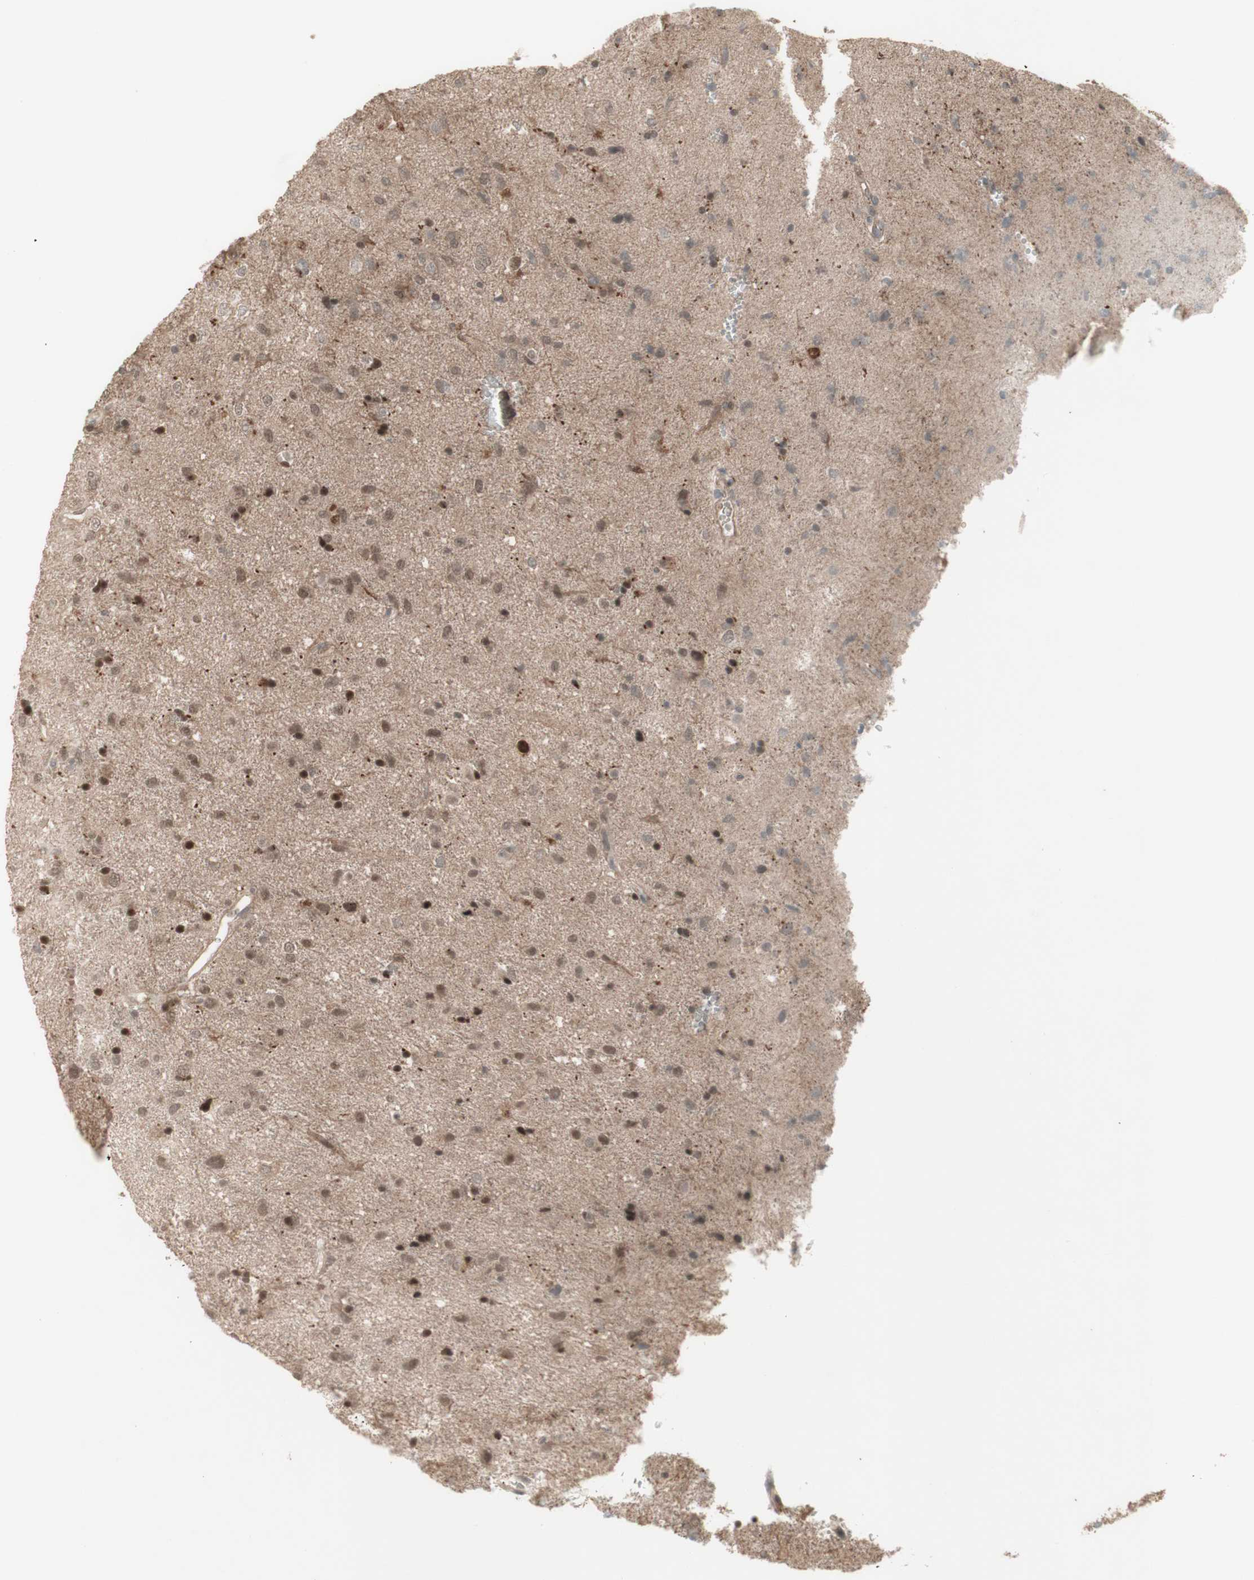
{"staining": {"intensity": "negative", "quantity": "none", "location": "none"}, "tissue": "glioma", "cell_type": "Tumor cells", "image_type": "cancer", "snomed": [{"axis": "morphology", "description": "Glioma, malignant, Low grade"}, {"axis": "topography", "description": "Brain"}], "caption": "Malignant low-grade glioma was stained to show a protein in brown. There is no significant expression in tumor cells.", "gene": "MSH6", "patient": {"sex": "male", "age": 77}}